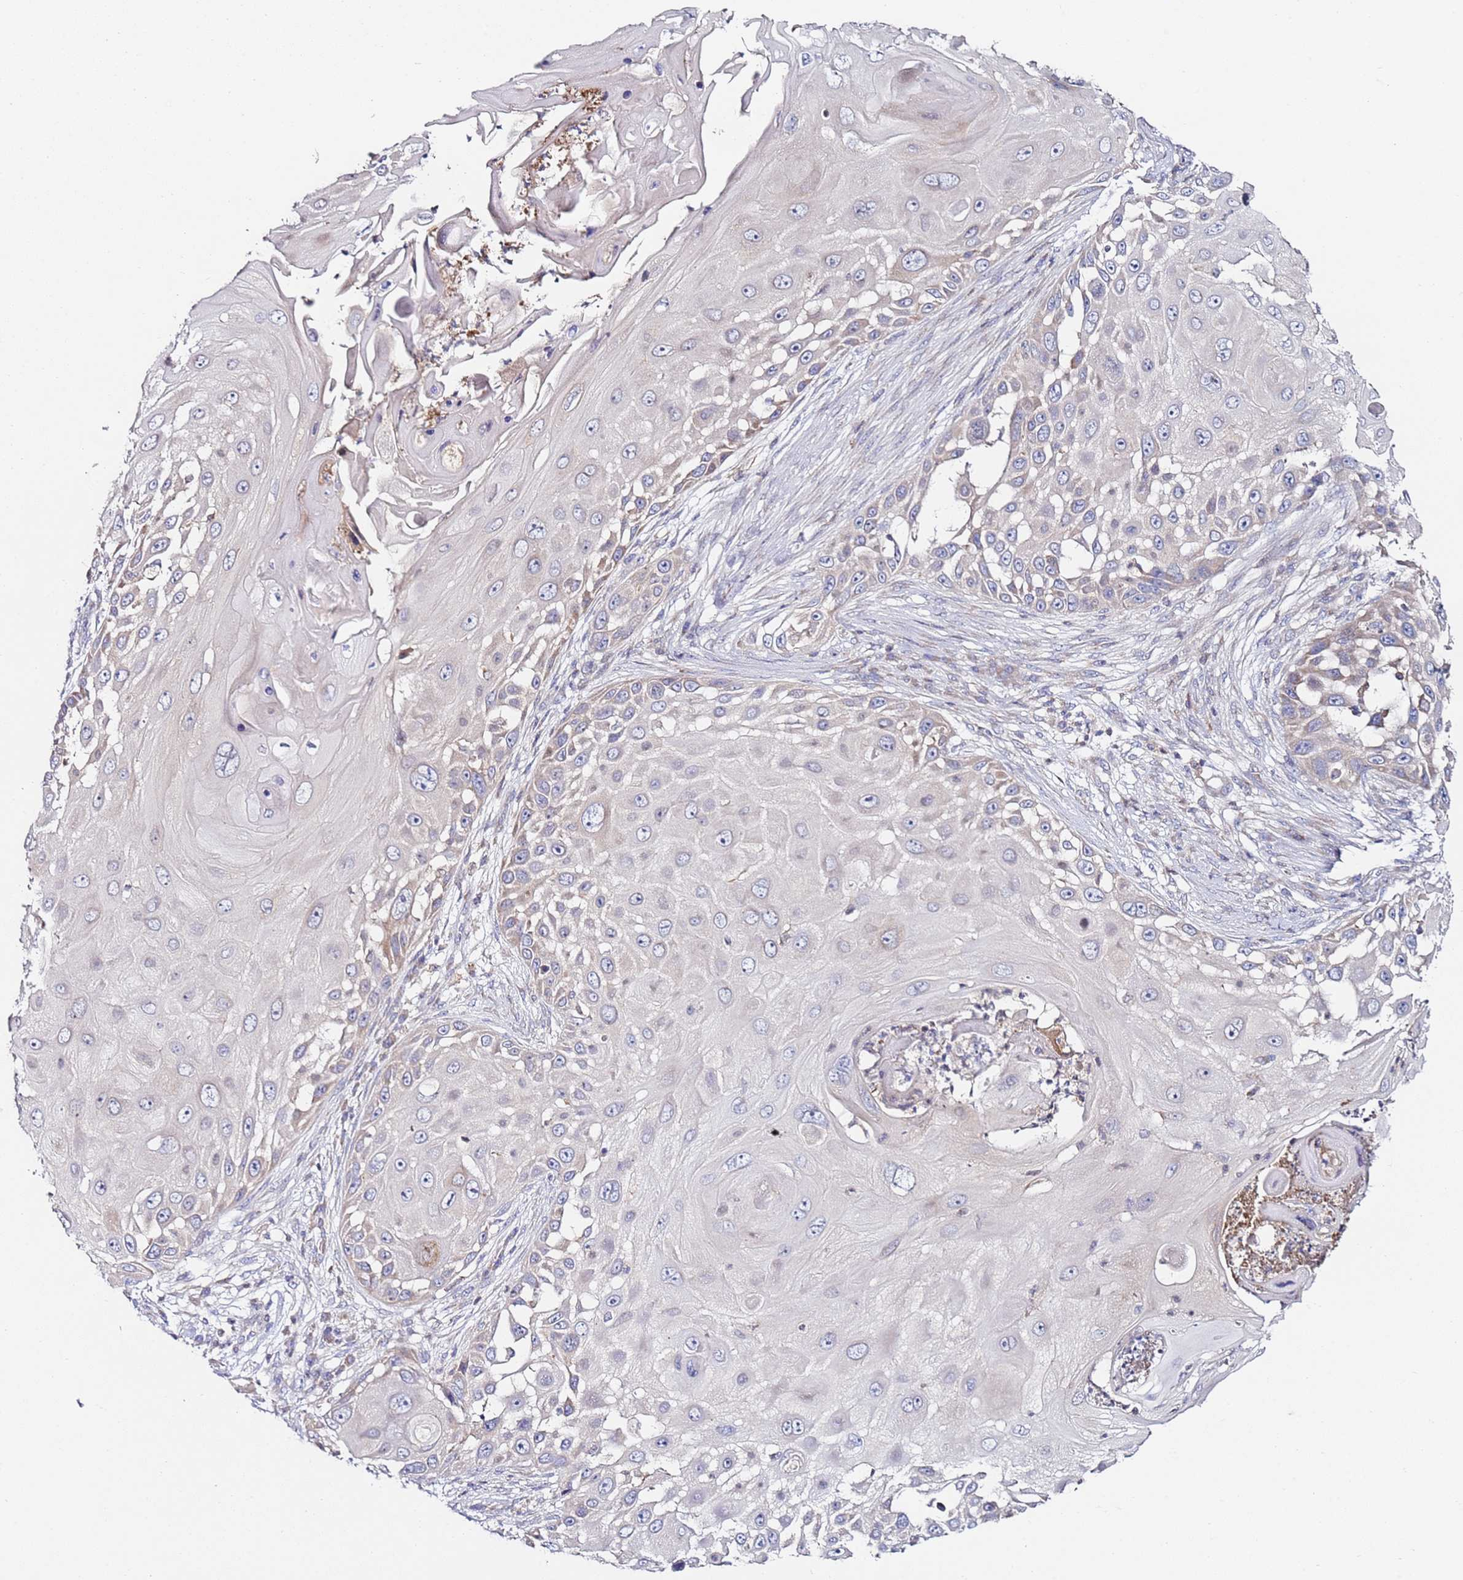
{"staining": {"intensity": "weak", "quantity": "<25%", "location": "cytoplasmic/membranous"}, "tissue": "skin cancer", "cell_type": "Tumor cells", "image_type": "cancer", "snomed": [{"axis": "morphology", "description": "Squamous cell carcinoma, NOS"}, {"axis": "topography", "description": "Skin"}], "caption": "Immunohistochemistry (IHC) photomicrograph of skin cancer (squamous cell carcinoma) stained for a protein (brown), which demonstrates no positivity in tumor cells.", "gene": "CNOT9", "patient": {"sex": "female", "age": 44}}